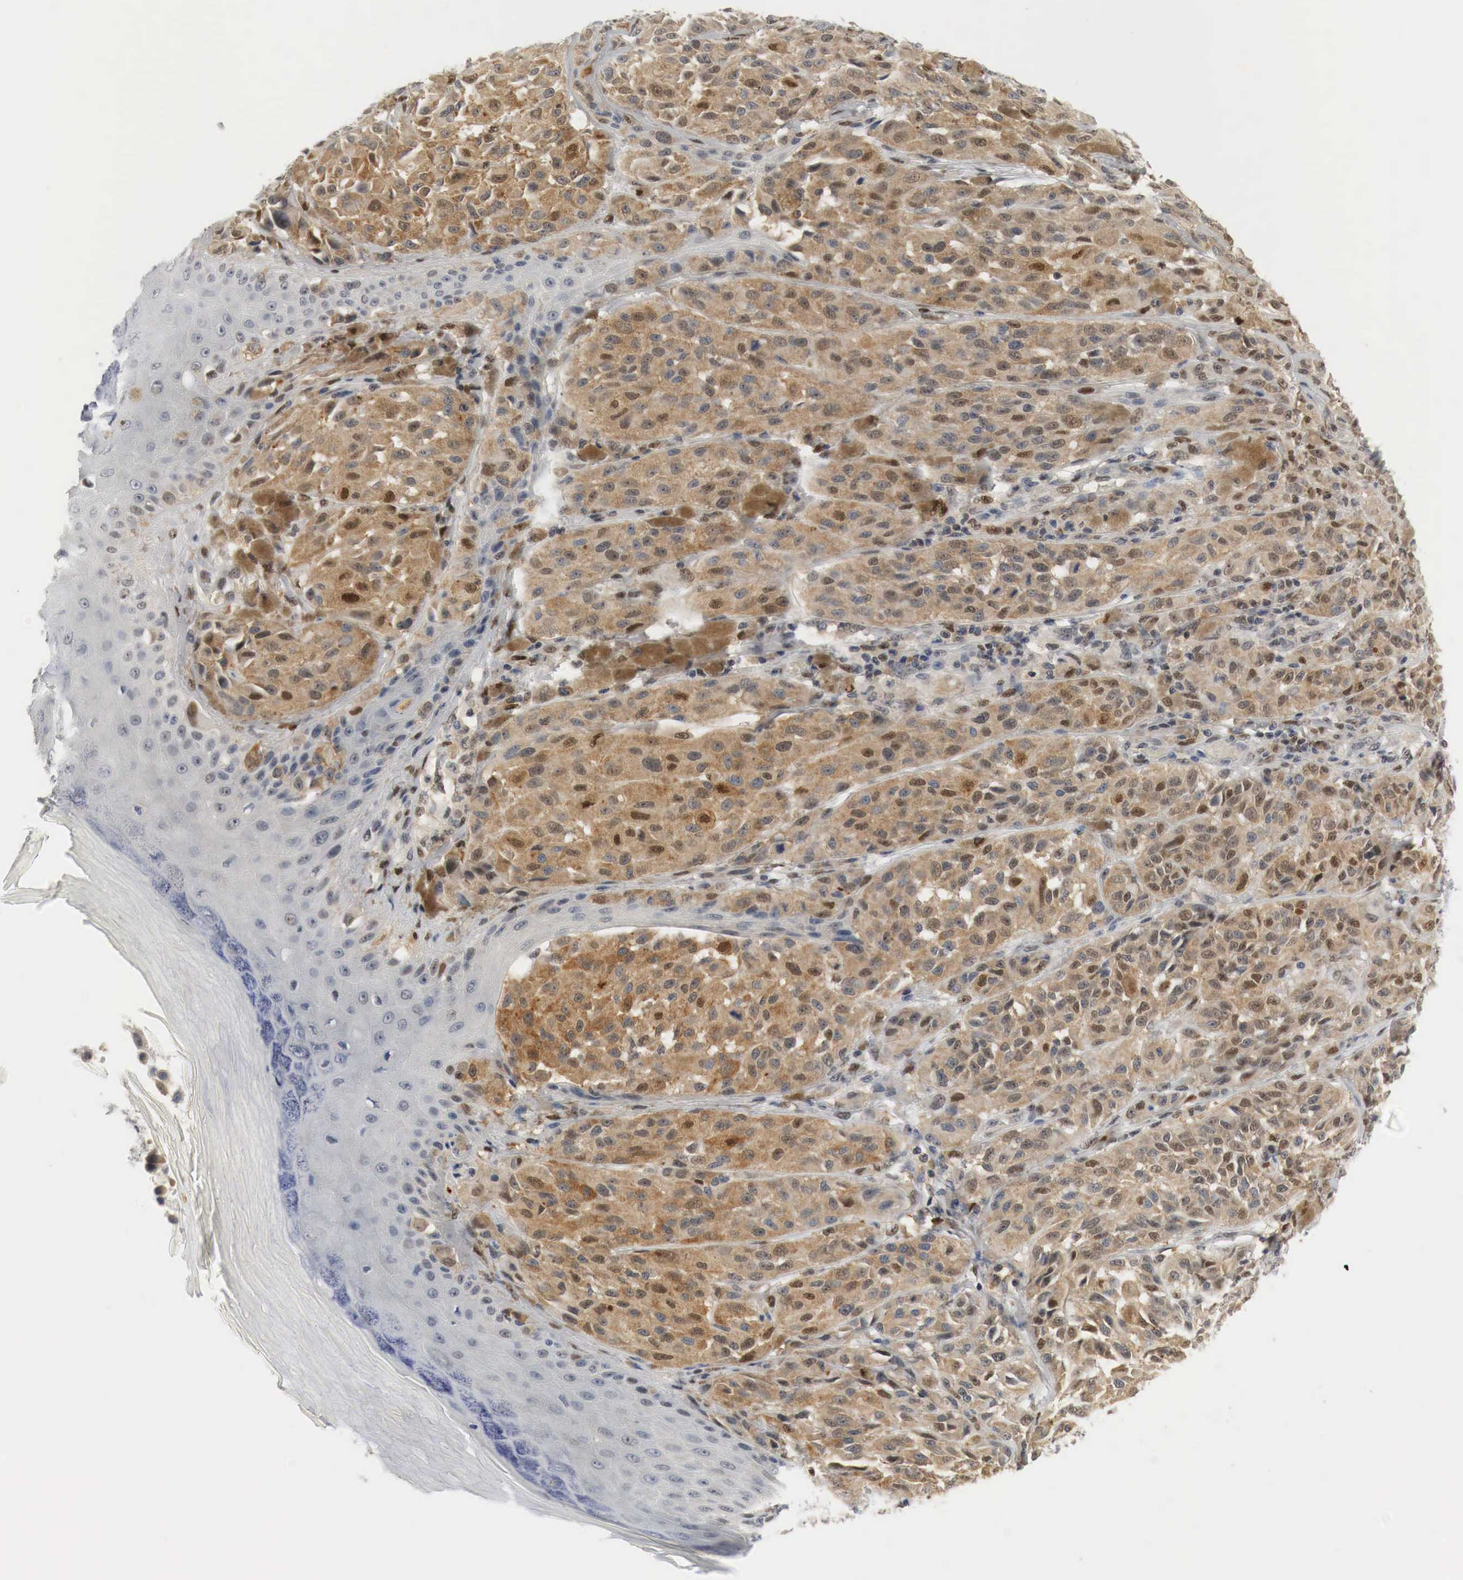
{"staining": {"intensity": "moderate", "quantity": "25%-75%", "location": "cytoplasmic/membranous,nuclear"}, "tissue": "melanoma", "cell_type": "Tumor cells", "image_type": "cancer", "snomed": [{"axis": "morphology", "description": "Malignant melanoma, NOS"}, {"axis": "topography", "description": "Skin"}], "caption": "Immunohistochemical staining of melanoma demonstrates moderate cytoplasmic/membranous and nuclear protein expression in approximately 25%-75% of tumor cells.", "gene": "MYC", "patient": {"sex": "male", "age": 44}}